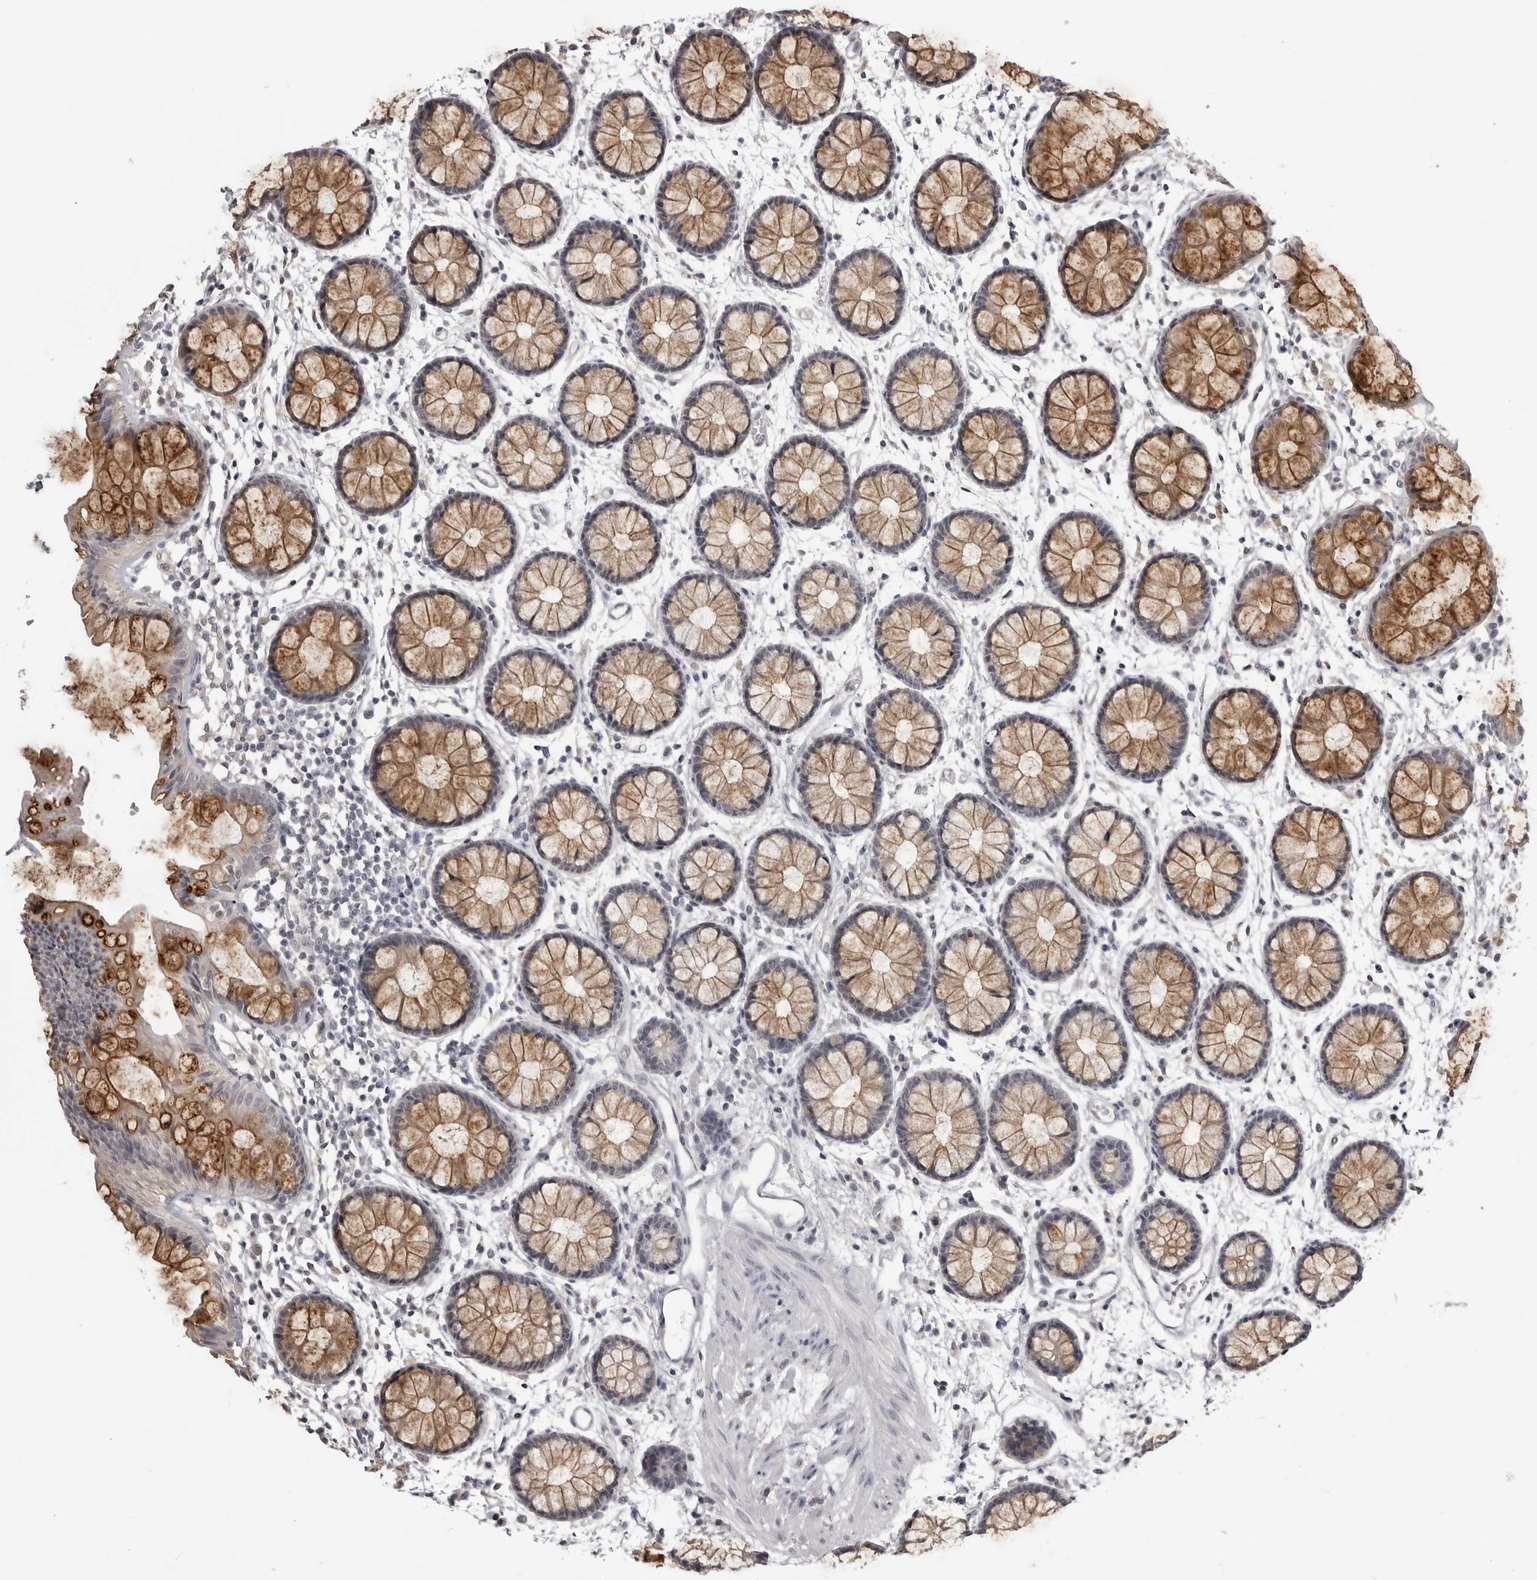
{"staining": {"intensity": "moderate", "quantity": ">75%", "location": "cytoplasmic/membranous"}, "tissue": "rectum", "cell_type": "Glandular cells", "image_type": "normal", "snomed": [{"axis": "morphology", "description": "Normal tissue, NOS"}, {"axis": "topography", "description": "Rectum"}], "caption": "The micrograph shows immunohistochemical staining of normal rectum. There is moderate cytoplasmic/membranous expression is present in approximately >75% of glandular cells.", "gene": "GPN2", "patient": {"sex": "female", "age": 66}}